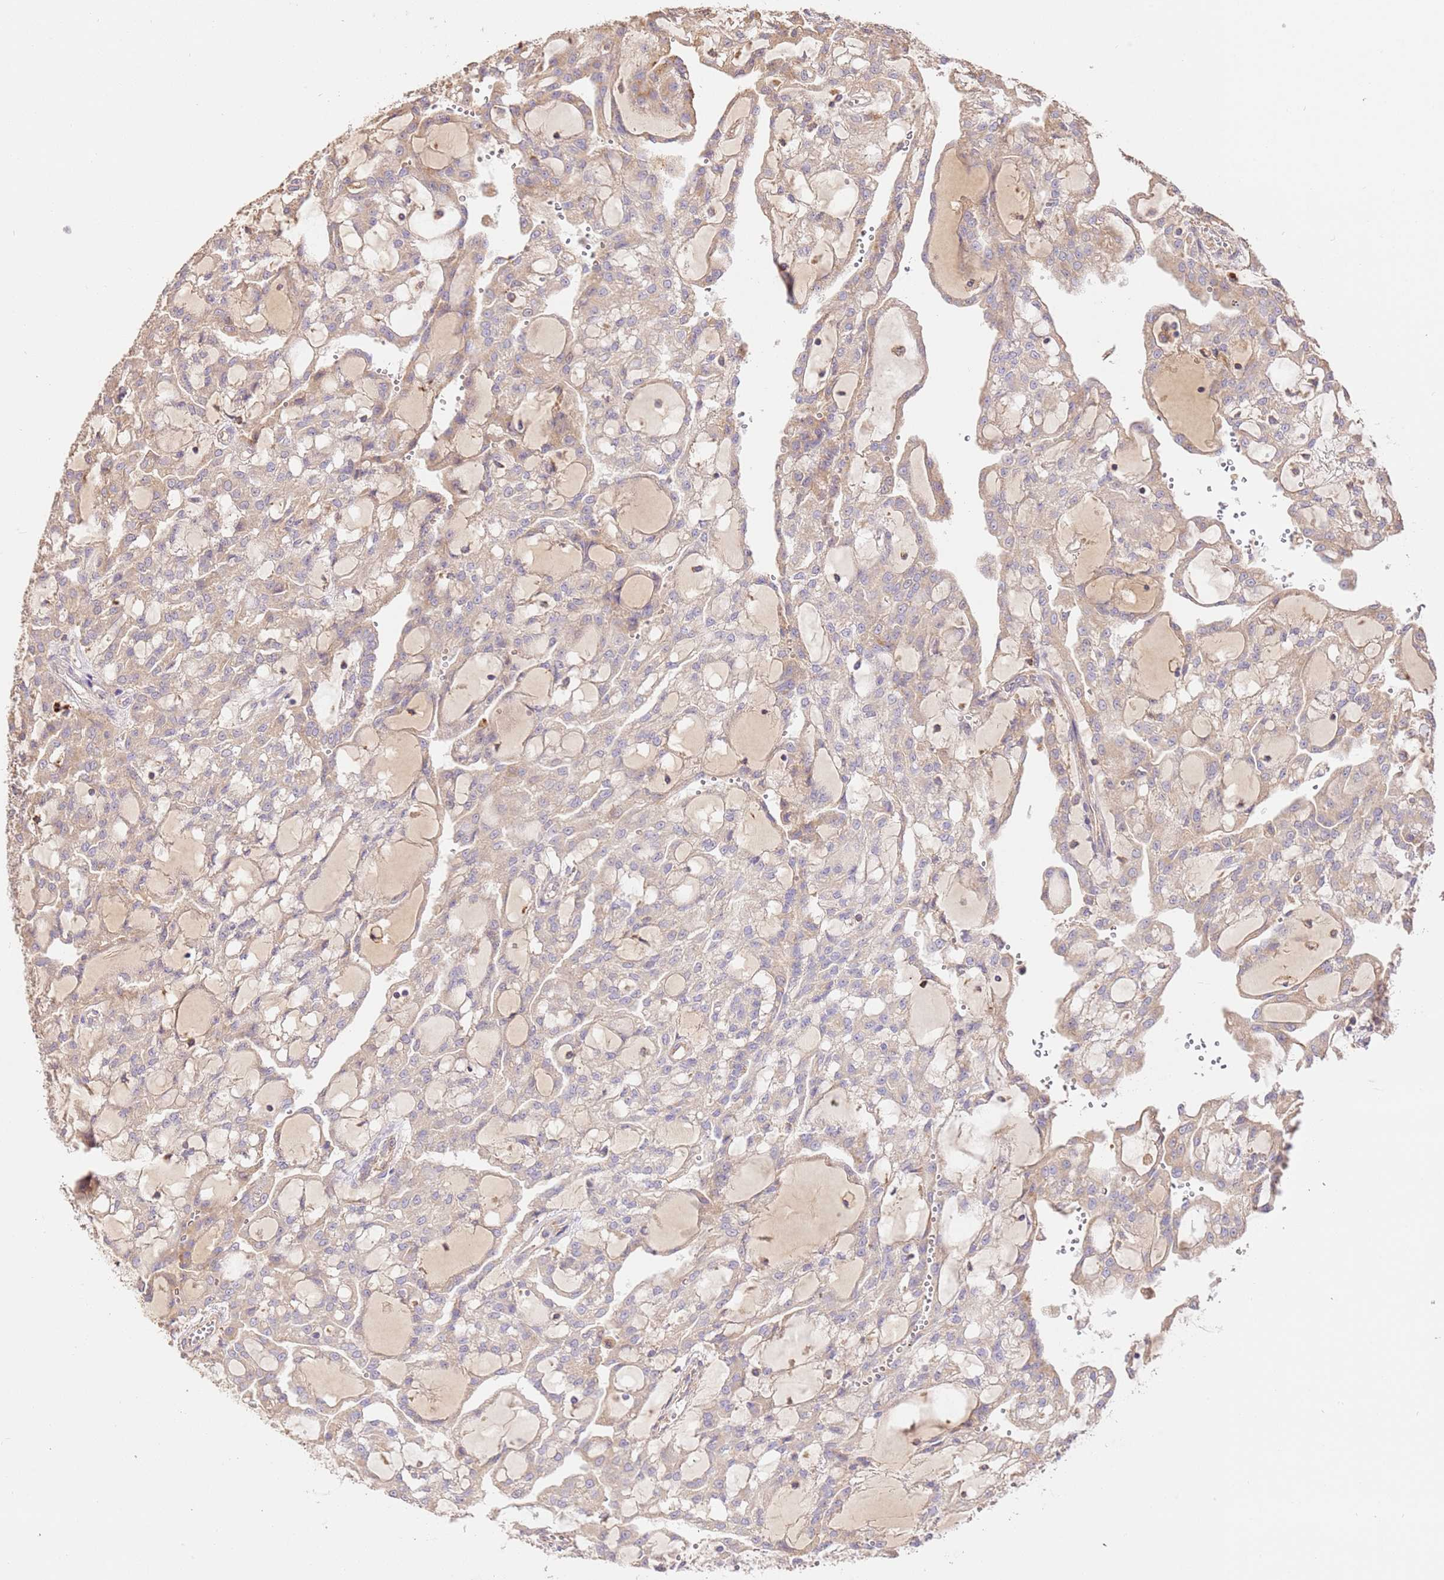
{"staining": {"intensity": "weak", "quantity": "25%-75%", "location": "cytoplasmic/membranous"}, "tissue": "renal cancer", "cell_type": "Tumor cells", "image_type": "cancer", "snomed": [{"axis": "morphology", "description": "Adenocarcinoma, NOS"}, {"axis": "topography", "description": "Kidney"}], "caption": "Immunohistochemistry histopathology image of renal adenocarcinoma stained for a protein (brown), which shows low levels of weak cytoplasmic/membranous staining in about 25%-75% of tumor cells.", "gene": "CEP55", "patient": {"sex": "male", "age": 63}}